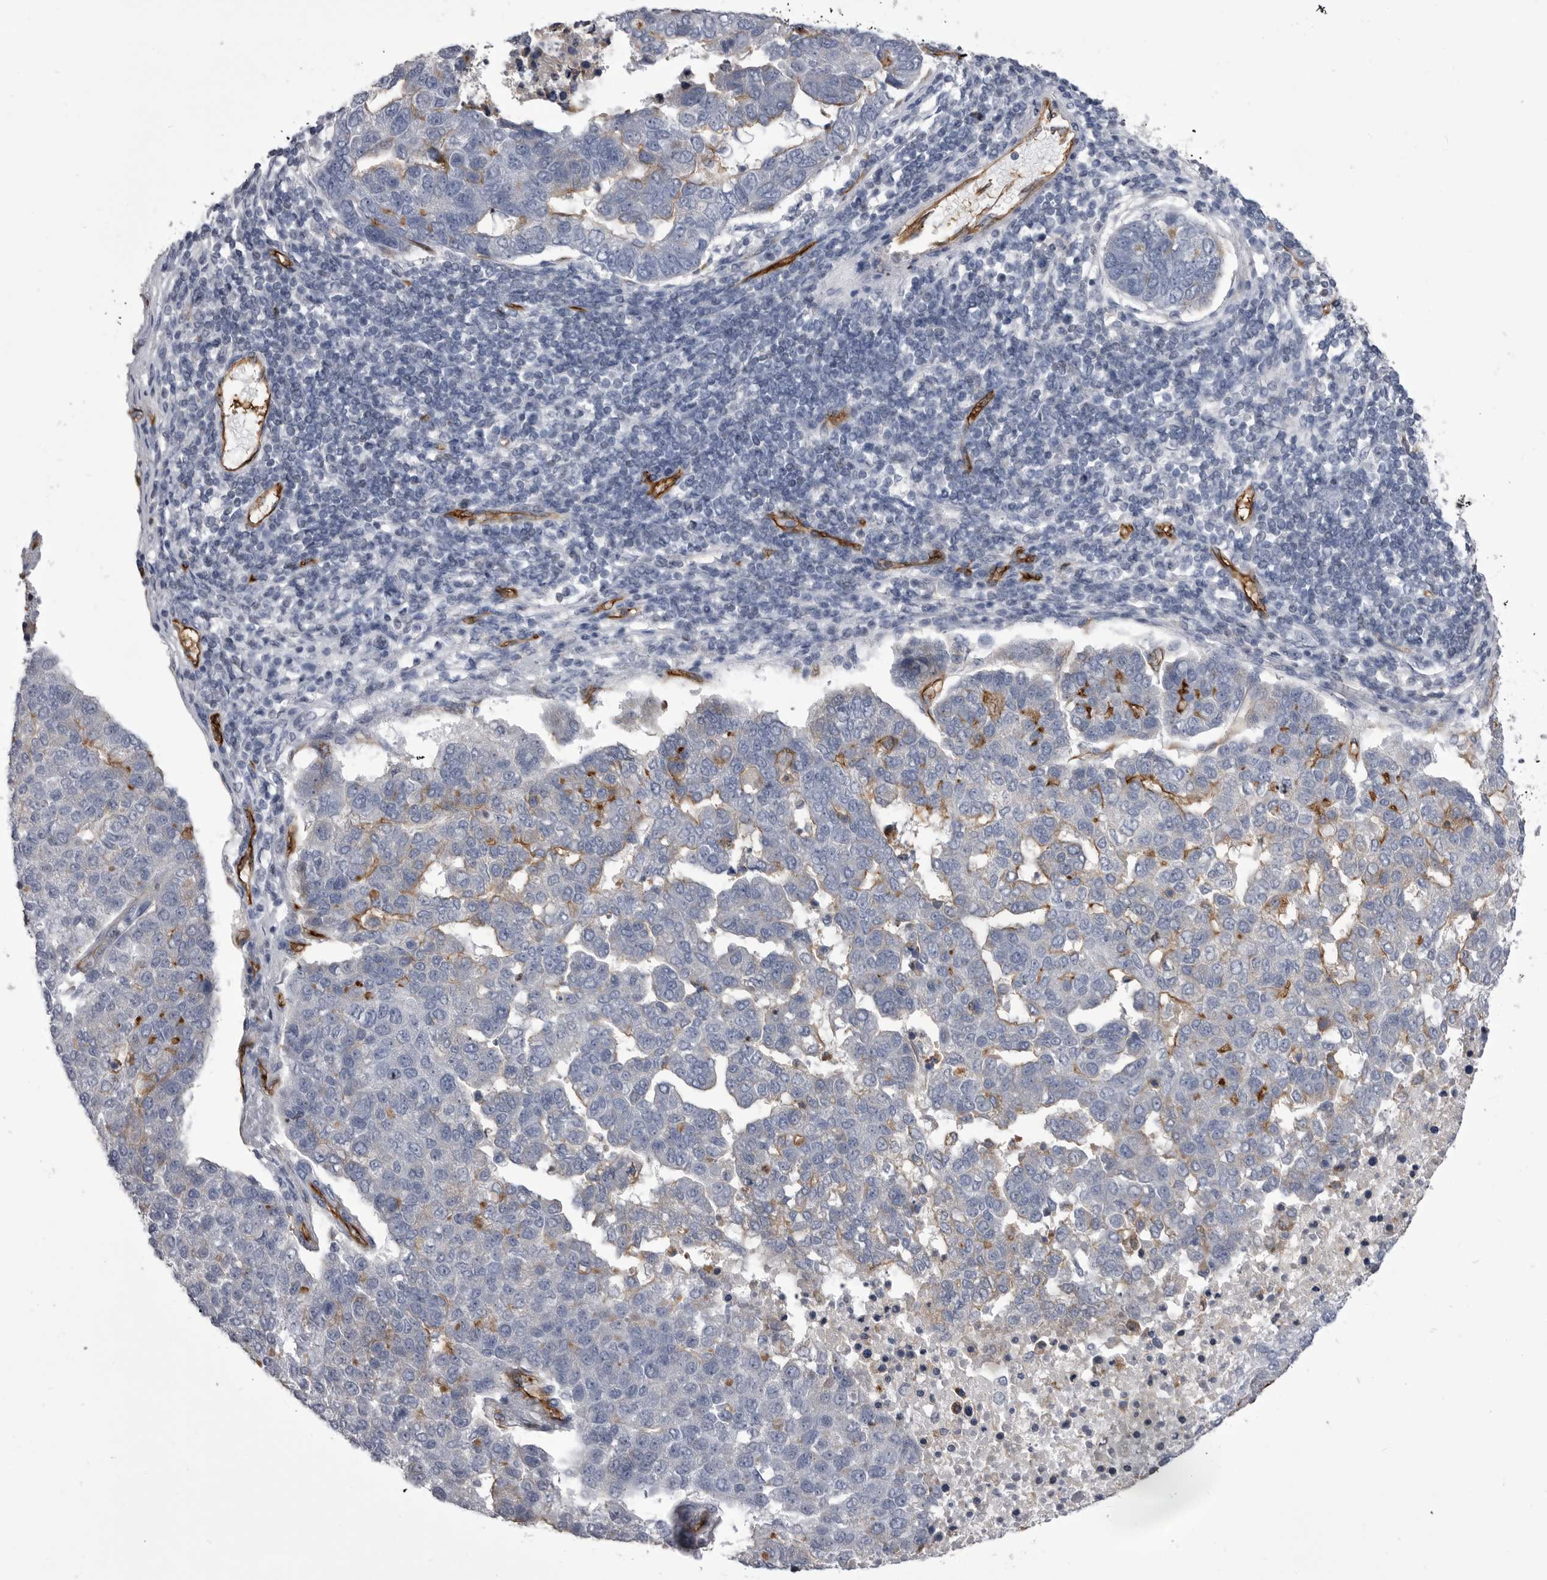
{"staining": {"intensity": "negative", "quantity": "none", "location": "none"}, "tissue": "pancreatic cancer", "cell_type": "Tumor cells", "image_type": "cancer", "snomed": [{"axis": "morphology", "description": "Adenocarcinoma, NOS"}, {"axis": "topography", "description": "Pancreas"}], "caption": "The image demonstrates no significant staining in tumor cells of pancreatic cancer (adenocarcinoma).", "gene": "OPLAH", "patient": {"sex": "female", "age": 61}}